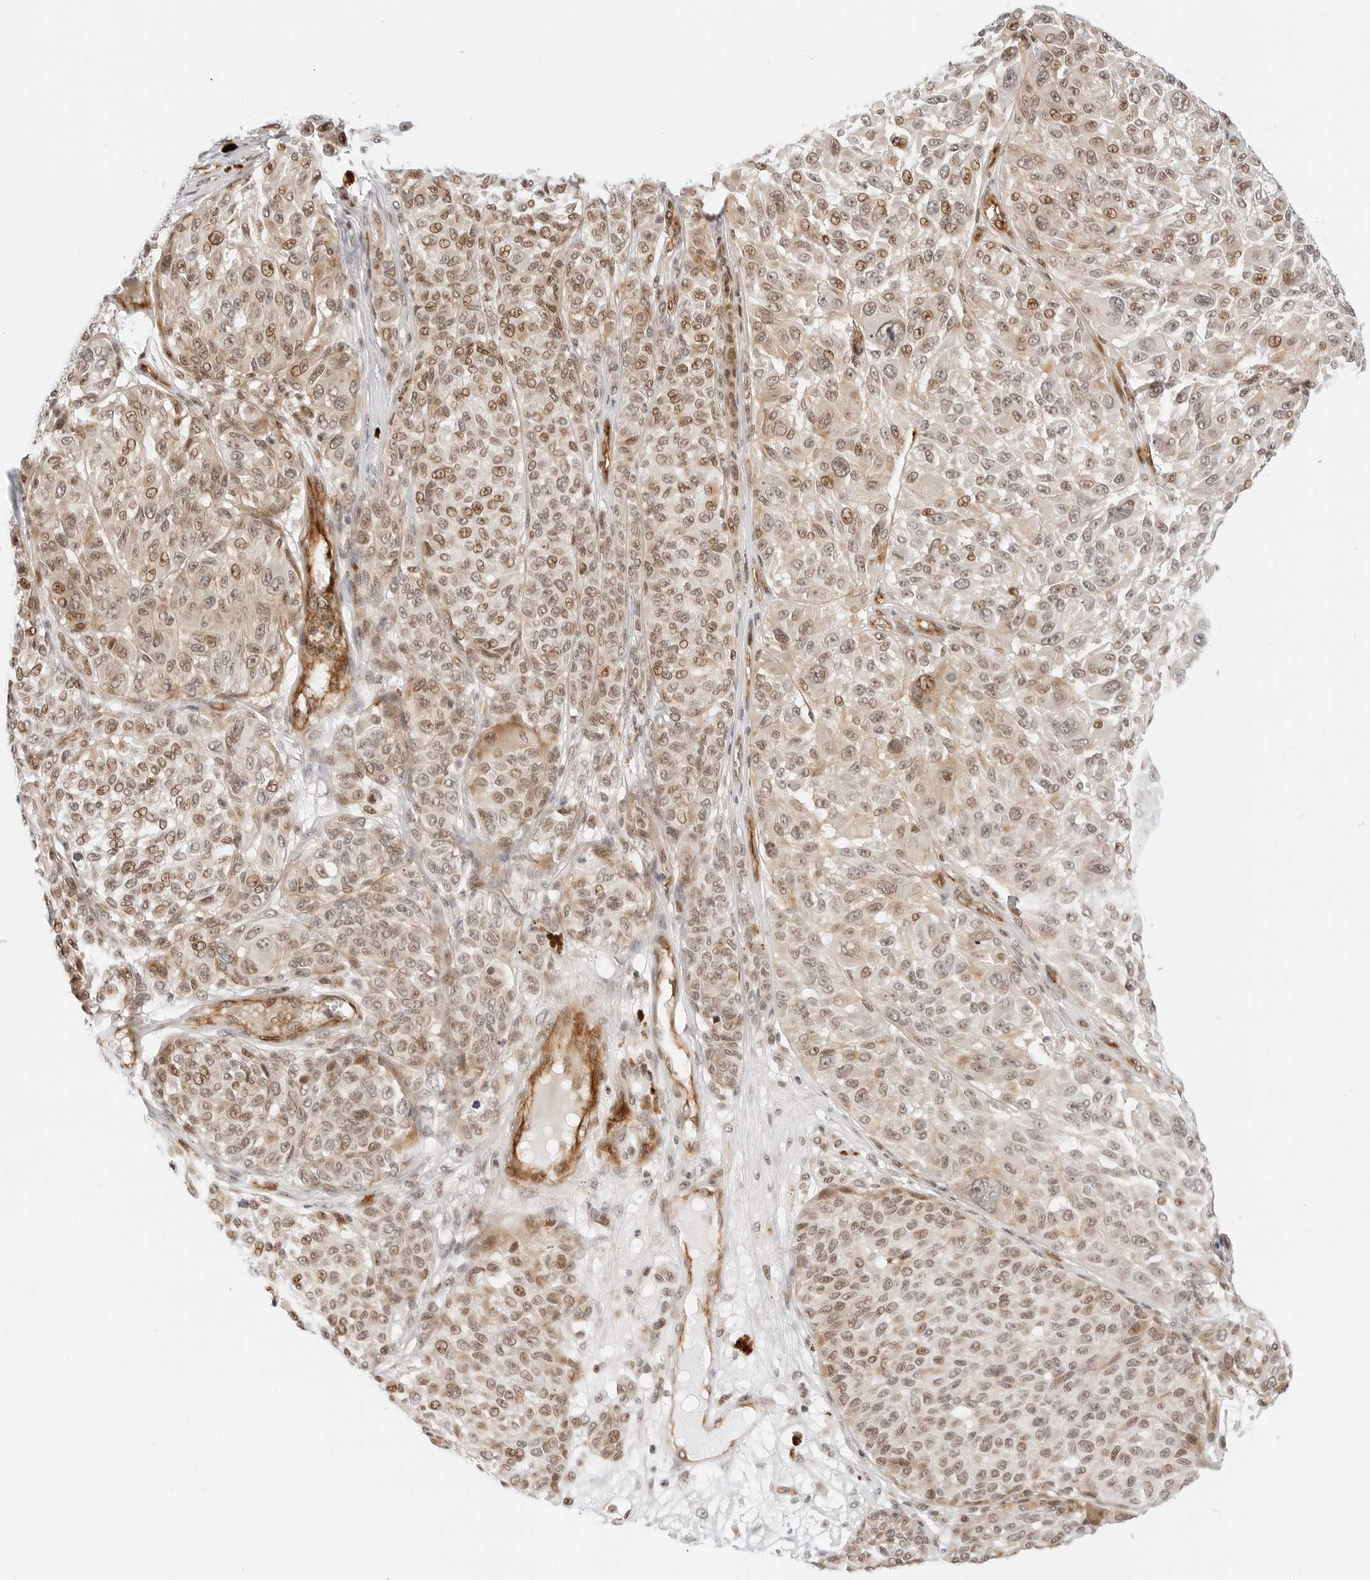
{"staining": {"intensity": "moderate", "quantity": ">75%", "location": "nuclear"}, "tissue": "melanoma", "cell_type": "Tumor cells", "image_type": "cancer", "snomed": [{"axis": "morphology", "description": "Malignant melanoma, NOS"}, {"axis": "topography", "description": "Skin"}], "caption": "High-magnification brightfield microscopy of malignant melanoma stained with DAB (3,3'-diaminobenzidine) (brown) and counterstained with hematoxylin (blue). tumor cells exhibit moderate nuclear expression is seen in approximately>75% of cells.", "gene": "ZNF613", "patient": {"sex": "male", "age": 83}}